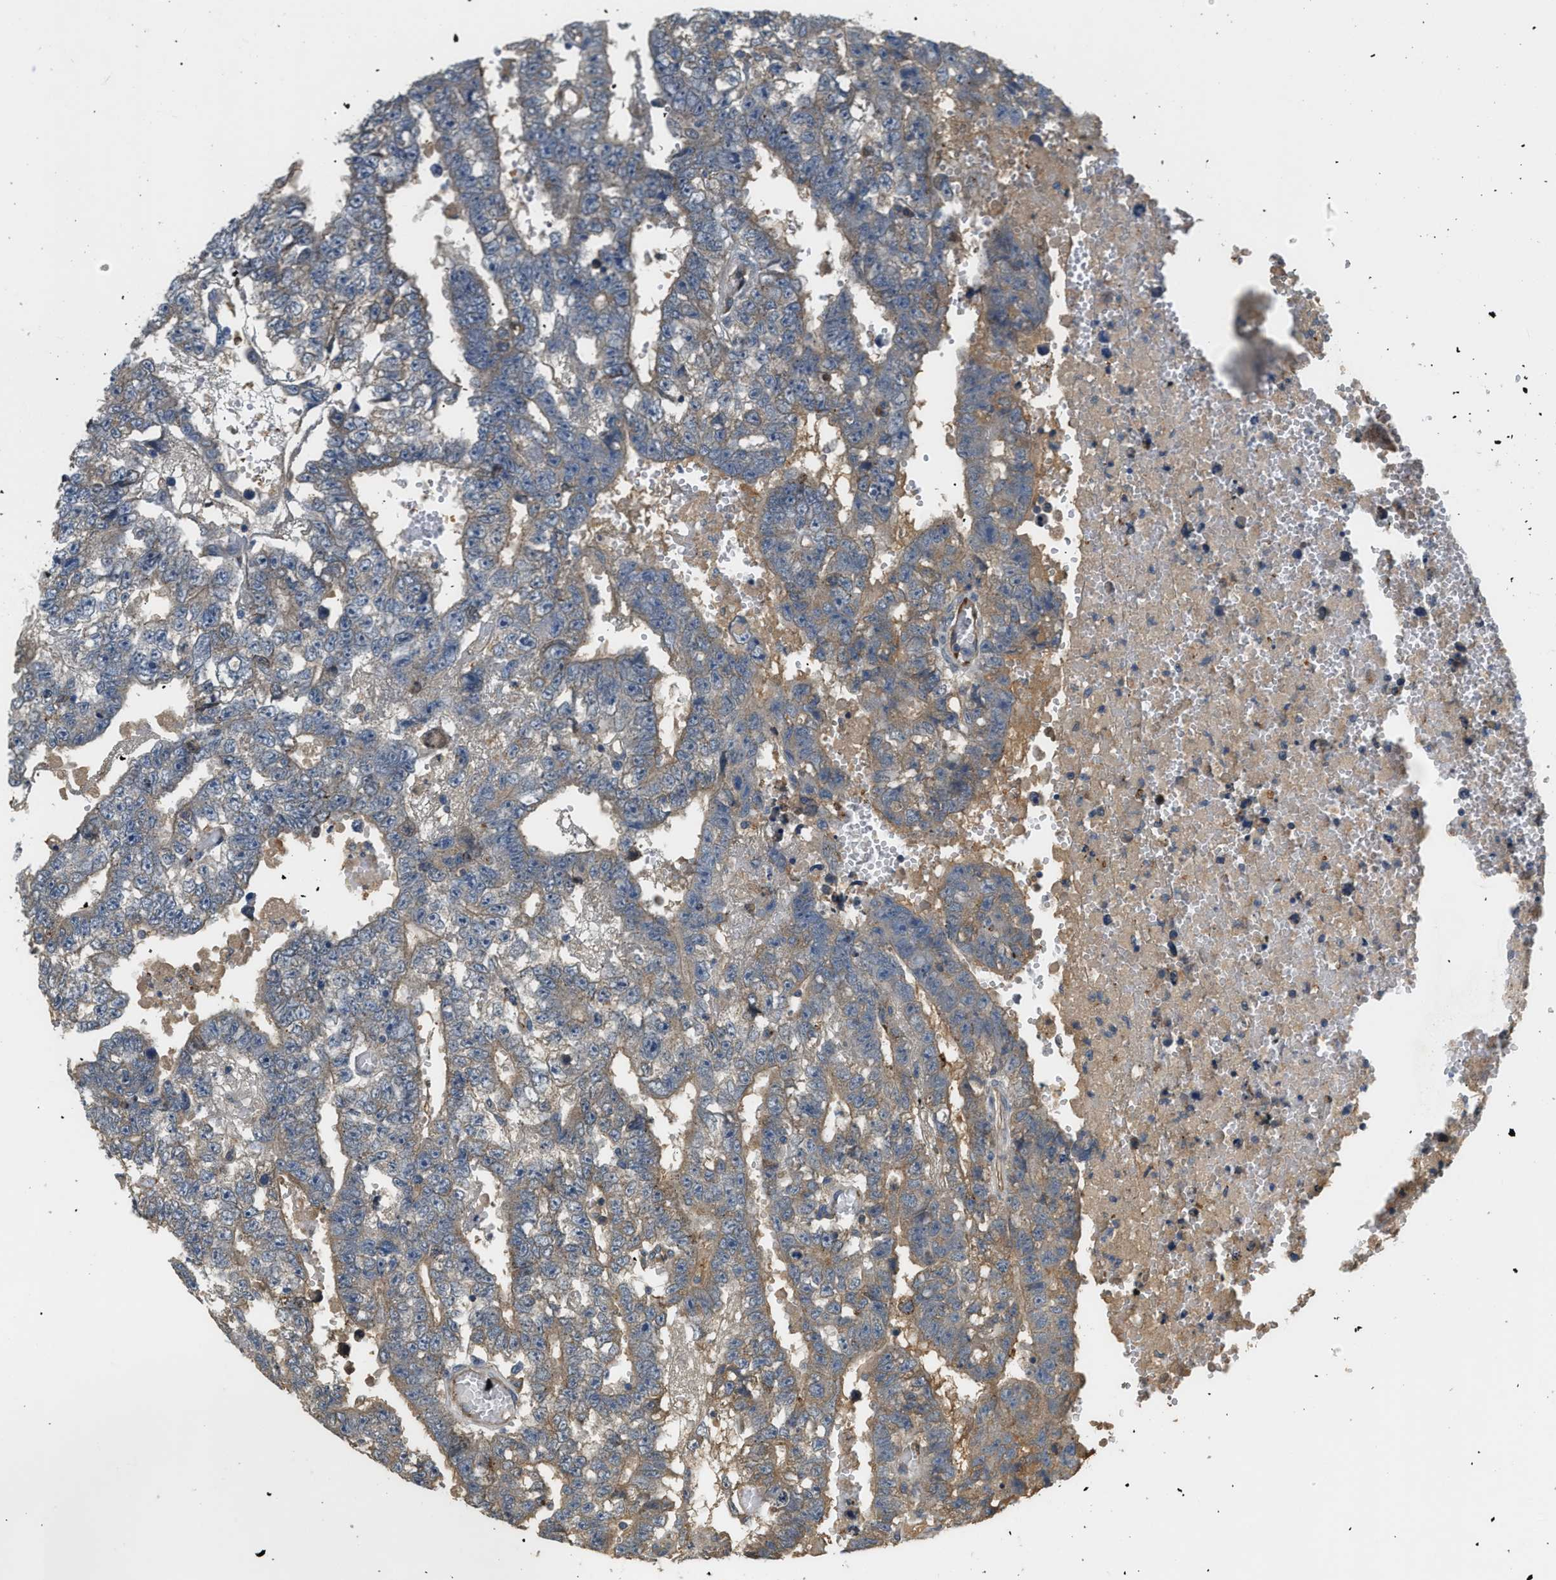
{"staining": {"intensity": "weak", "quantity": "<25%", "location": "cytoplasmic/membranous"}, "tissue": "testis cancer", "cell_type": "Tumor cells", "image_type": "cancer", "snomed": [{"axis": "morphology", "description": "Carcinoma, Embryonal, NOS"}, {"axis": "topography", "description": "Testis"}], "caption": "Tumor cells are negative for brown protein staining in testis cancer (embryonal carcinoma). (Immunohistochemistry, brightfield microscopy, high magnification).", "gene": "CFLAR", "patient": {"sex": "male", "age": 25}}